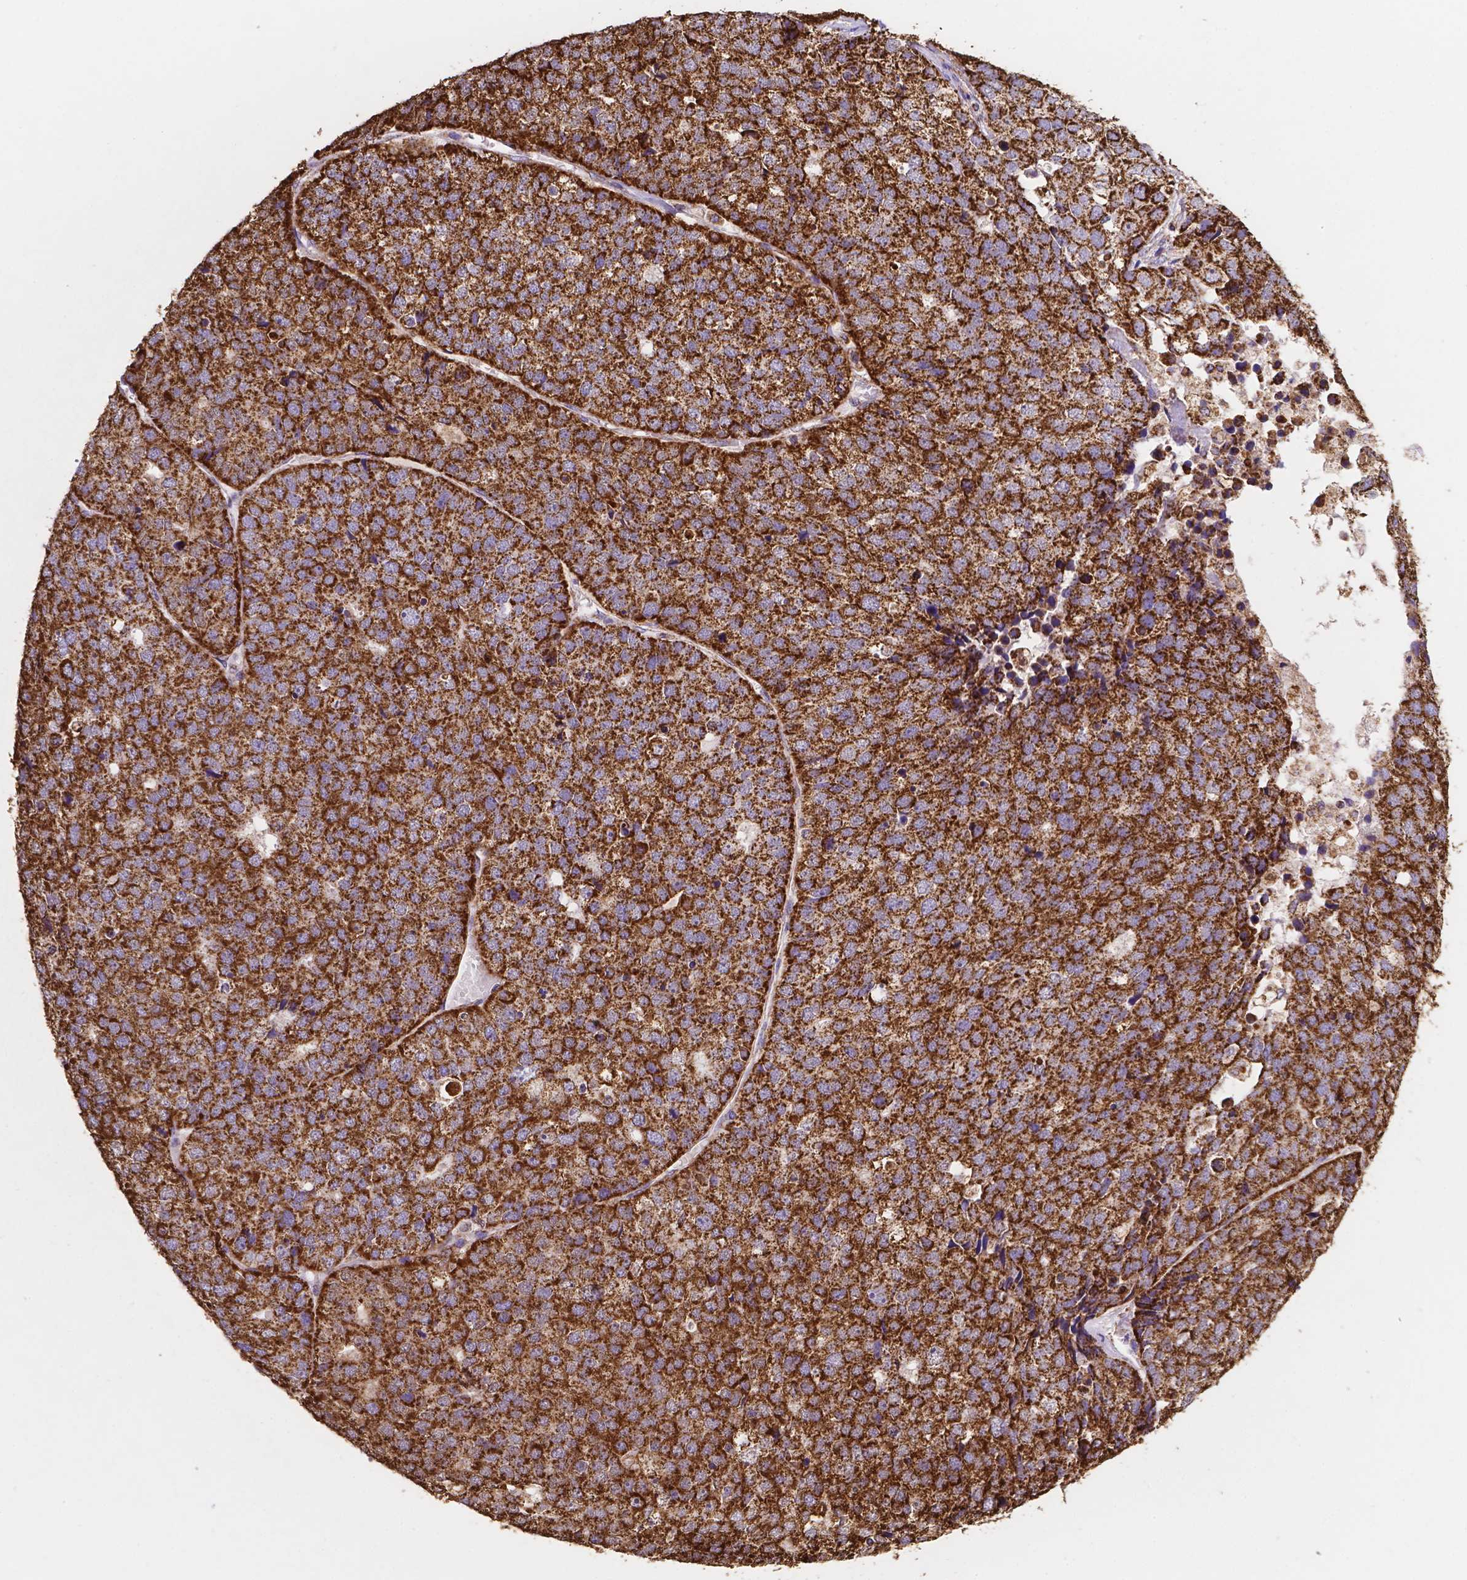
{"staining": {"intensity": "strong", "quantity": ">75%", "location": "cytoplasmic/membranous"}, "tissue": "stomach cancer", "cell_type": "Tumor cells", "image_type": "cancer", "snomed": [{"axis": "morphology", "description": "Adenocarcinoma, NOS"}, {"axis": "topography", "description": "Stomach"}], "caption": "Approximately >75% of tumor cells in stomach cancer (adenocarcinoma) display strong cytoplasmic/membranous protein expression as visualized by brown immunohistochemical staining.", "gene": "HSPD1", "patient": {"sex": "male", "age": 69}}